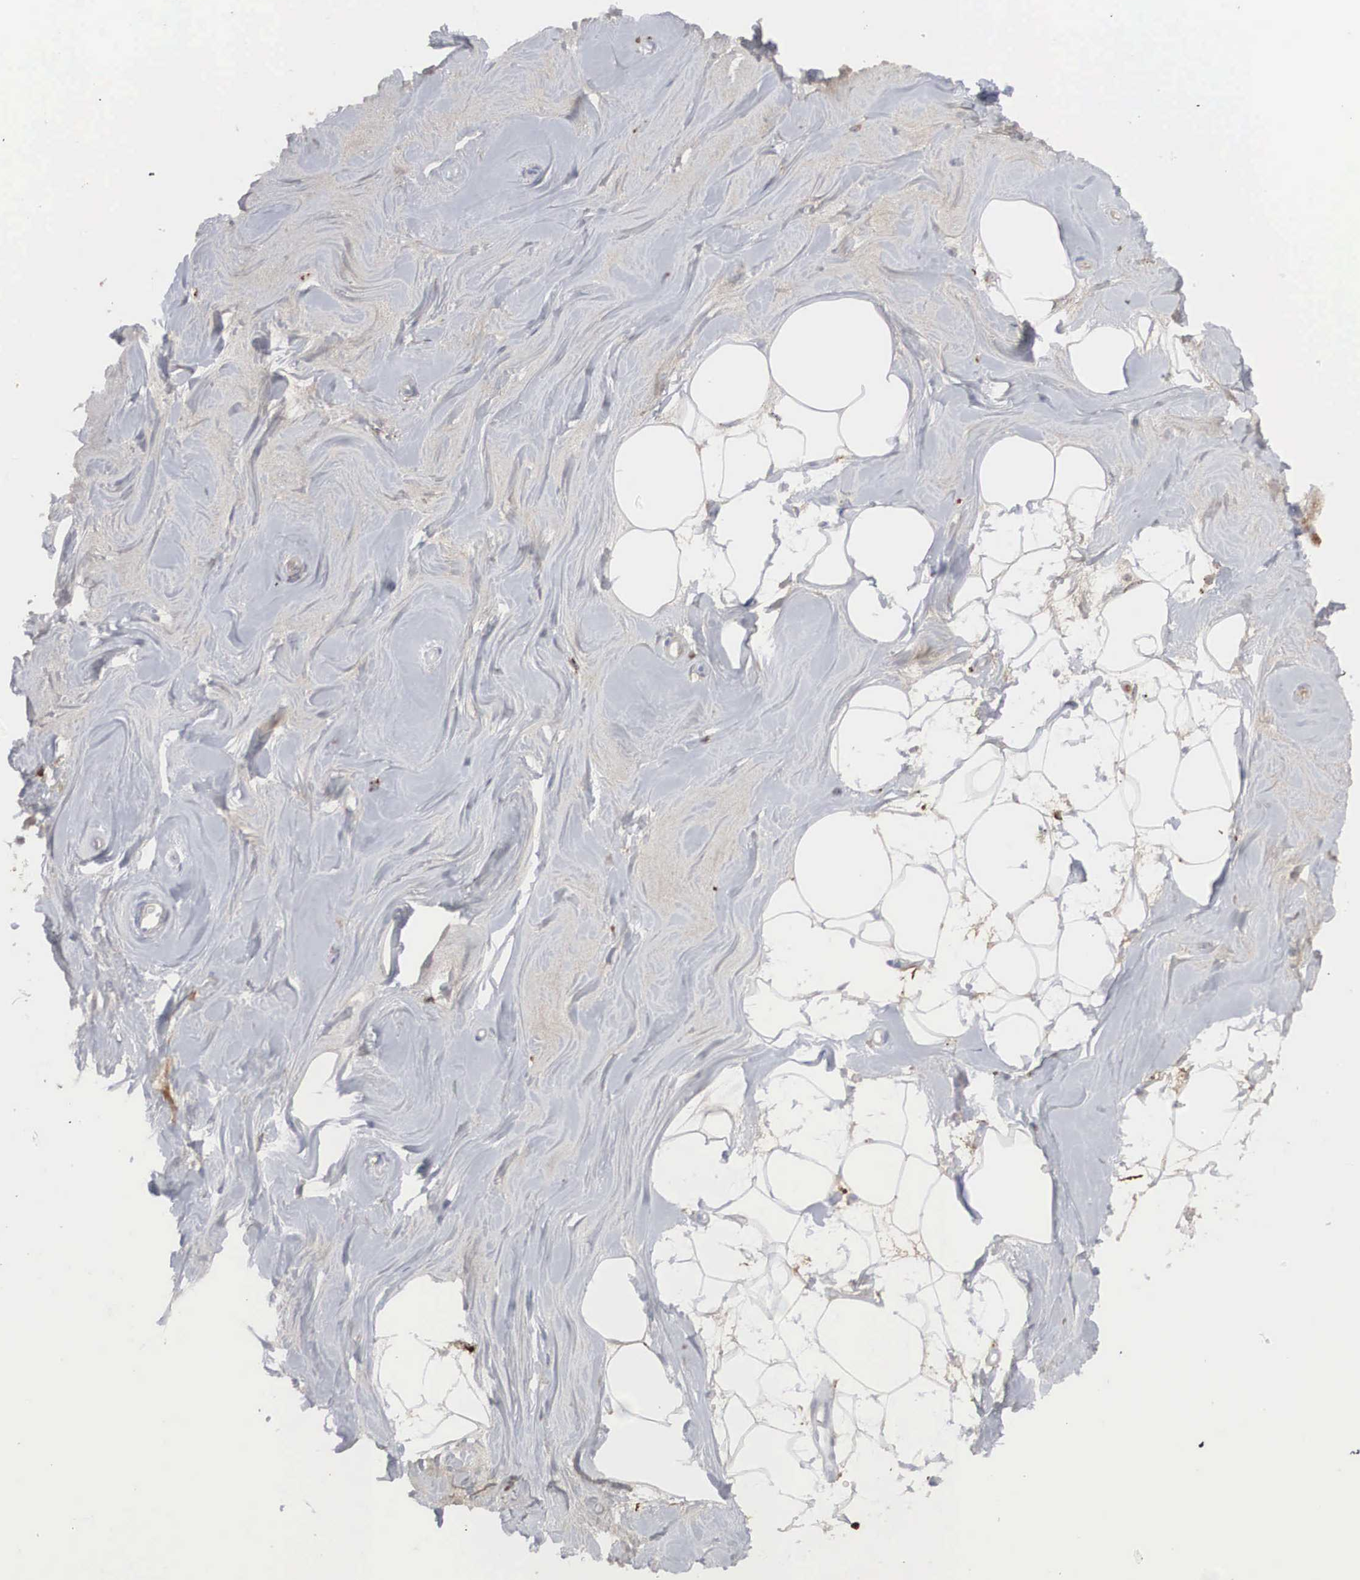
{"staining": {"intensity": "negative", "quantity": "none", "location": "none"}, "tissue": "adipose tissue", "cell_type": "Adipocytes", "image_type": "normal", "snomed": [{"axis": "morphology", "description": "Normal tissue, NOS"}, {"axis": "topography", "description": "Breast"}], "caption": "DAB immunohistochemical staining of normal adipose tissue displays no significant staining in adipocytes.", "gene": "LGALS3BP", "patient": {"sex": "female", "age": 44}}